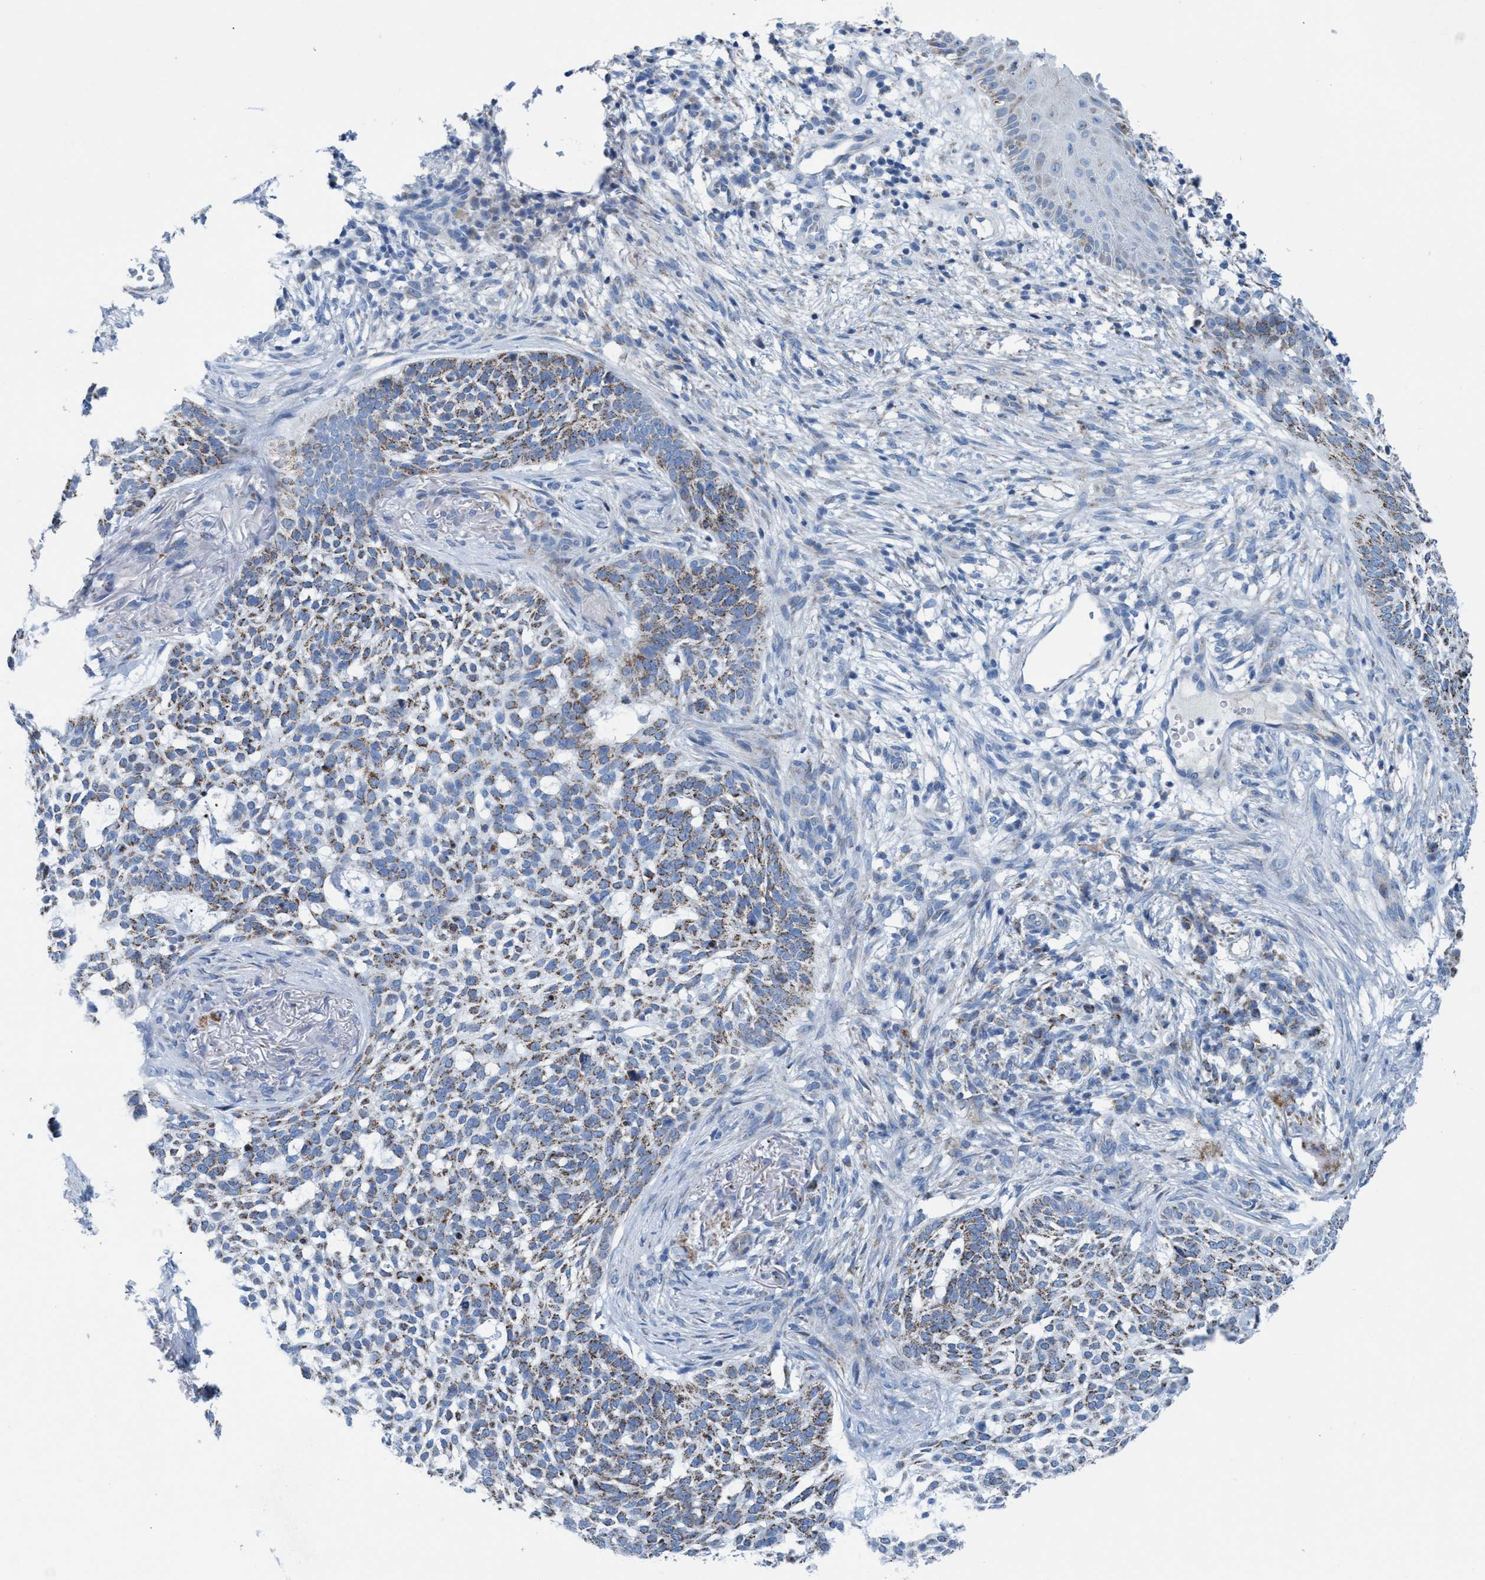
{"staining": {"intensity": "moderate", "quantity": ">75%", "location": "cytoplasmic/membranous"}, "tissue": "skin cancer", "cell_type": "Tumor cells", "image_type": "cancer", "snomed": [{"axis": "morphology", "description": "Basal cell carcinoma"}, {"axis": "topography", "description": "Skin"}], "caption": "A micrograph of human basal cell carcinoma (skin) stained for a protein reveals moderate cytoplasmic/membranous brown staining in tumor cells.", "gene": "GGA3", "patient": {"sex": "female", "age": 64}}